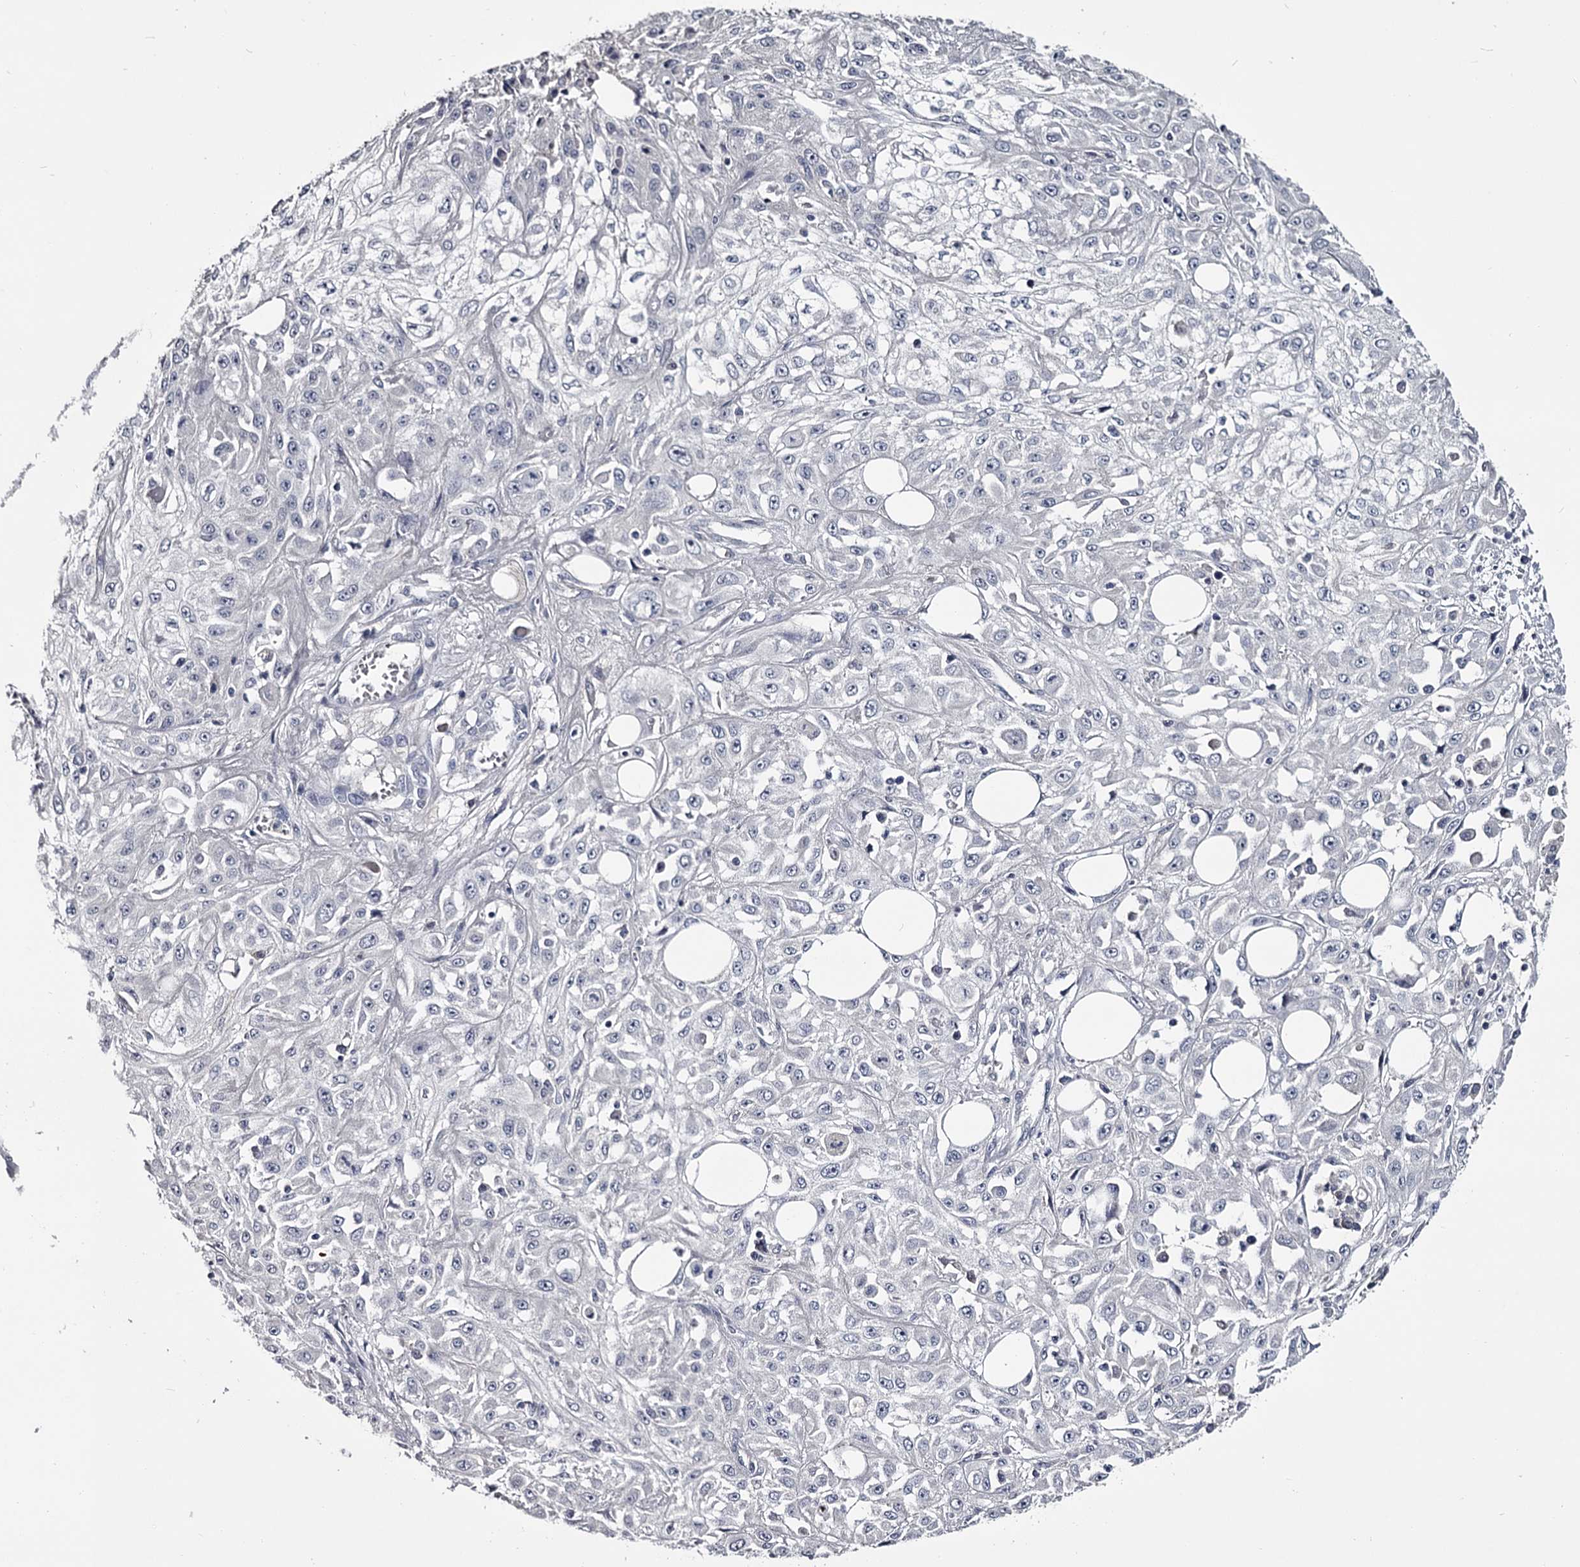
{"staining": {"intensity": "negative", "quantity": "none", "location": "none"}, "tissue": "skin cancer", "cell_type": "Tumor cells", "image_type": "cancer", "snomed": [{"axis": "morphology", "description": "Squamous cell carcinoma, NOS"}, {"axis": "morphology", "description": "Squamous cell carcinoma, metastatic, NOS"}, {"axis": "topography", "description": "Skin"}, {"axis": "topography", "description": "Lymph node"}], "caption": "This photomicrograph is of metastatic squamous cell carcinoma (skin) stained with immunohistochemistry to label a protein in brown with the nuclei are counter-stained blue. There is no positivity in tumor cells.", "gene": "DAO", "patient": {"sex": "male", "age": 75}}